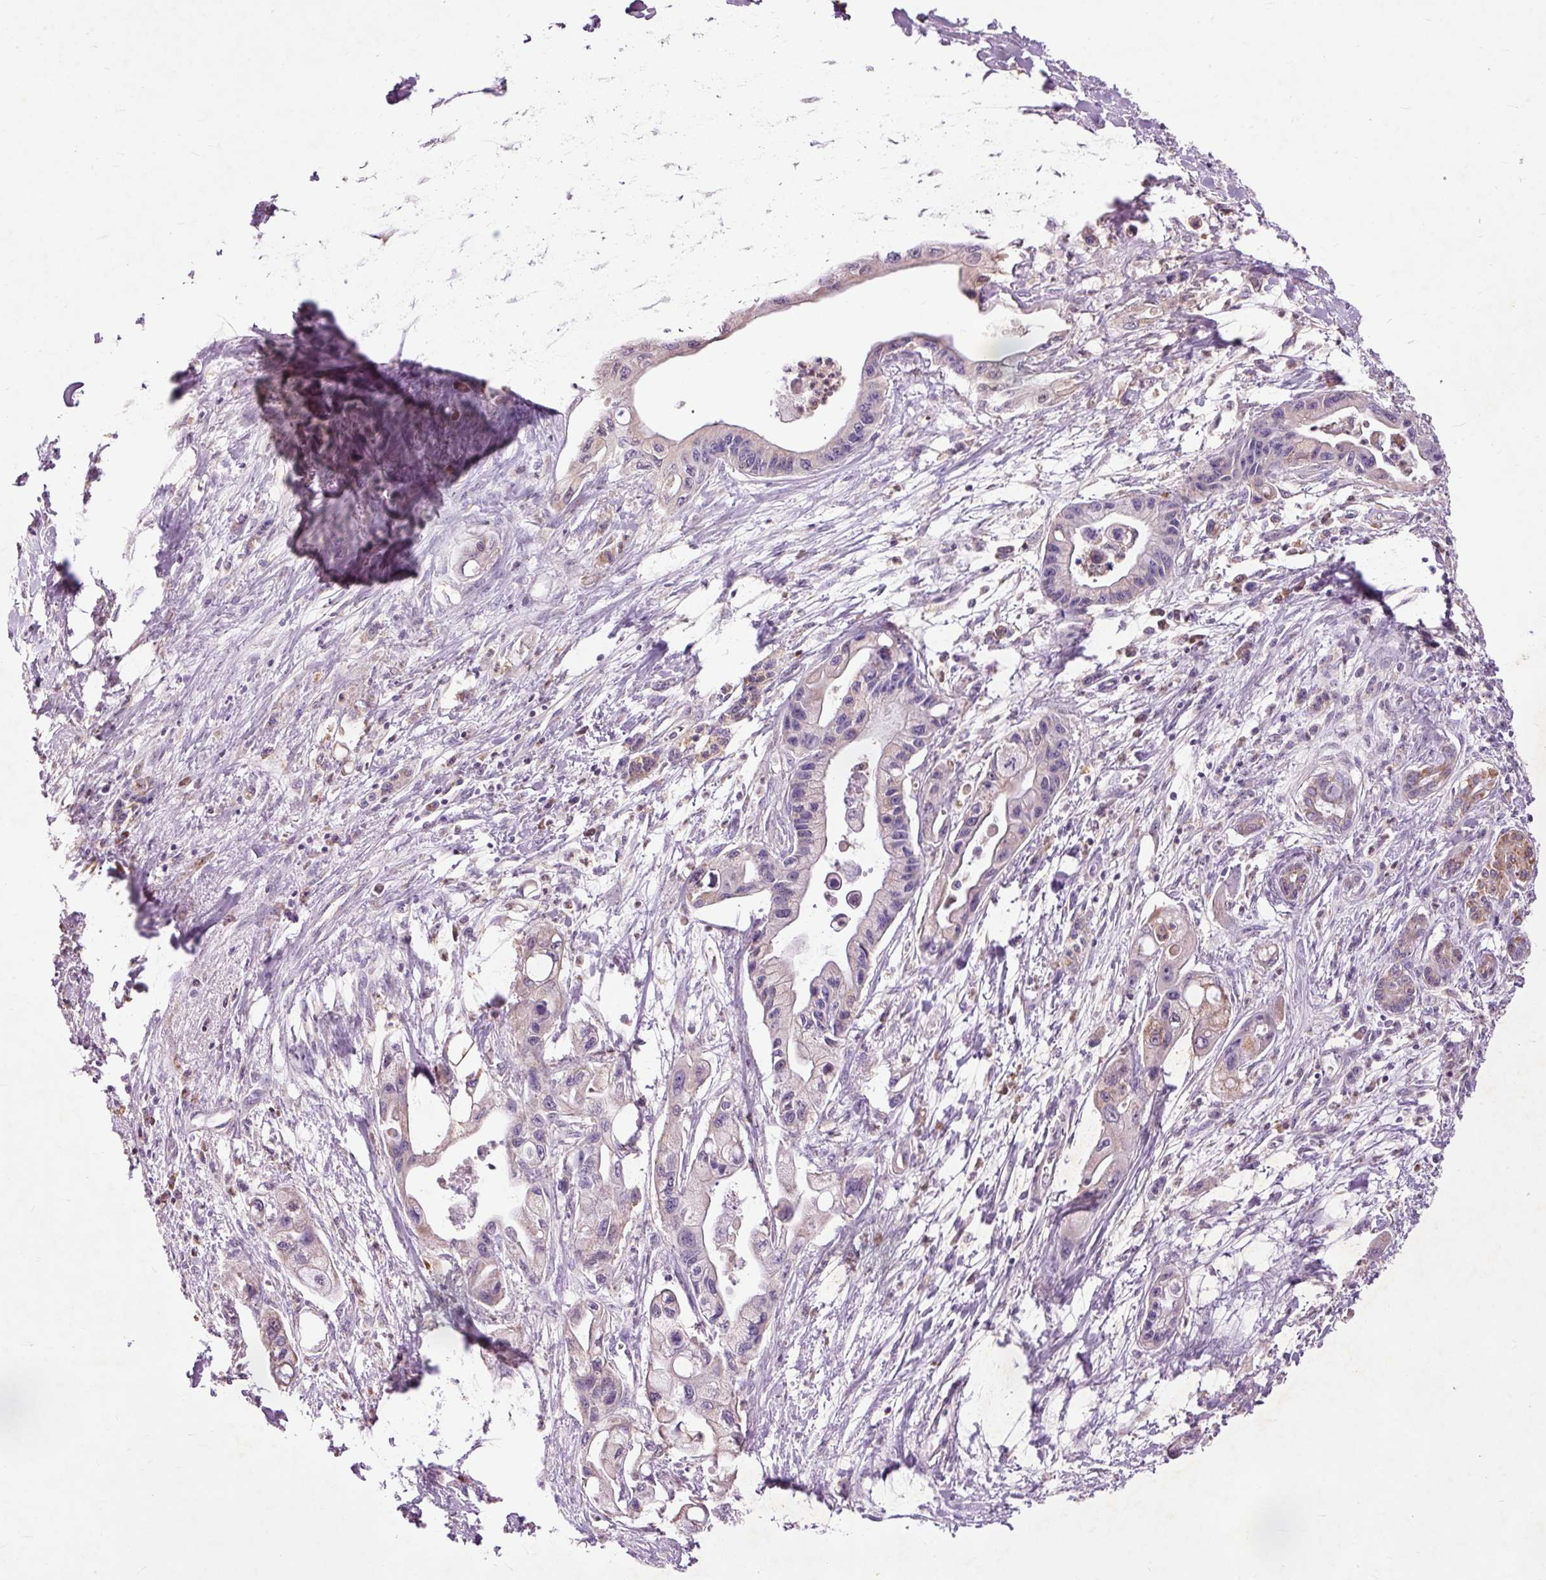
{"staining": {"intensity": "weak", "quantity": "<25%", "location": "cytoplasmic/membranous"}, "tissue": "pancreatic cancer", "cell_type": "Tumor cells", "image_type": "cancer", "snomed": [{"axis": "morphology", "description": "Adenocarcinoma, NOS"}, {"axis": "topography", "description": "Pancreas"}], "caption": "Image shows no protein positivity in tumor cells of pancreatic cancer tissue.", "gene": "PRDX5", "patient": {"sex": "male", "age": 61}}